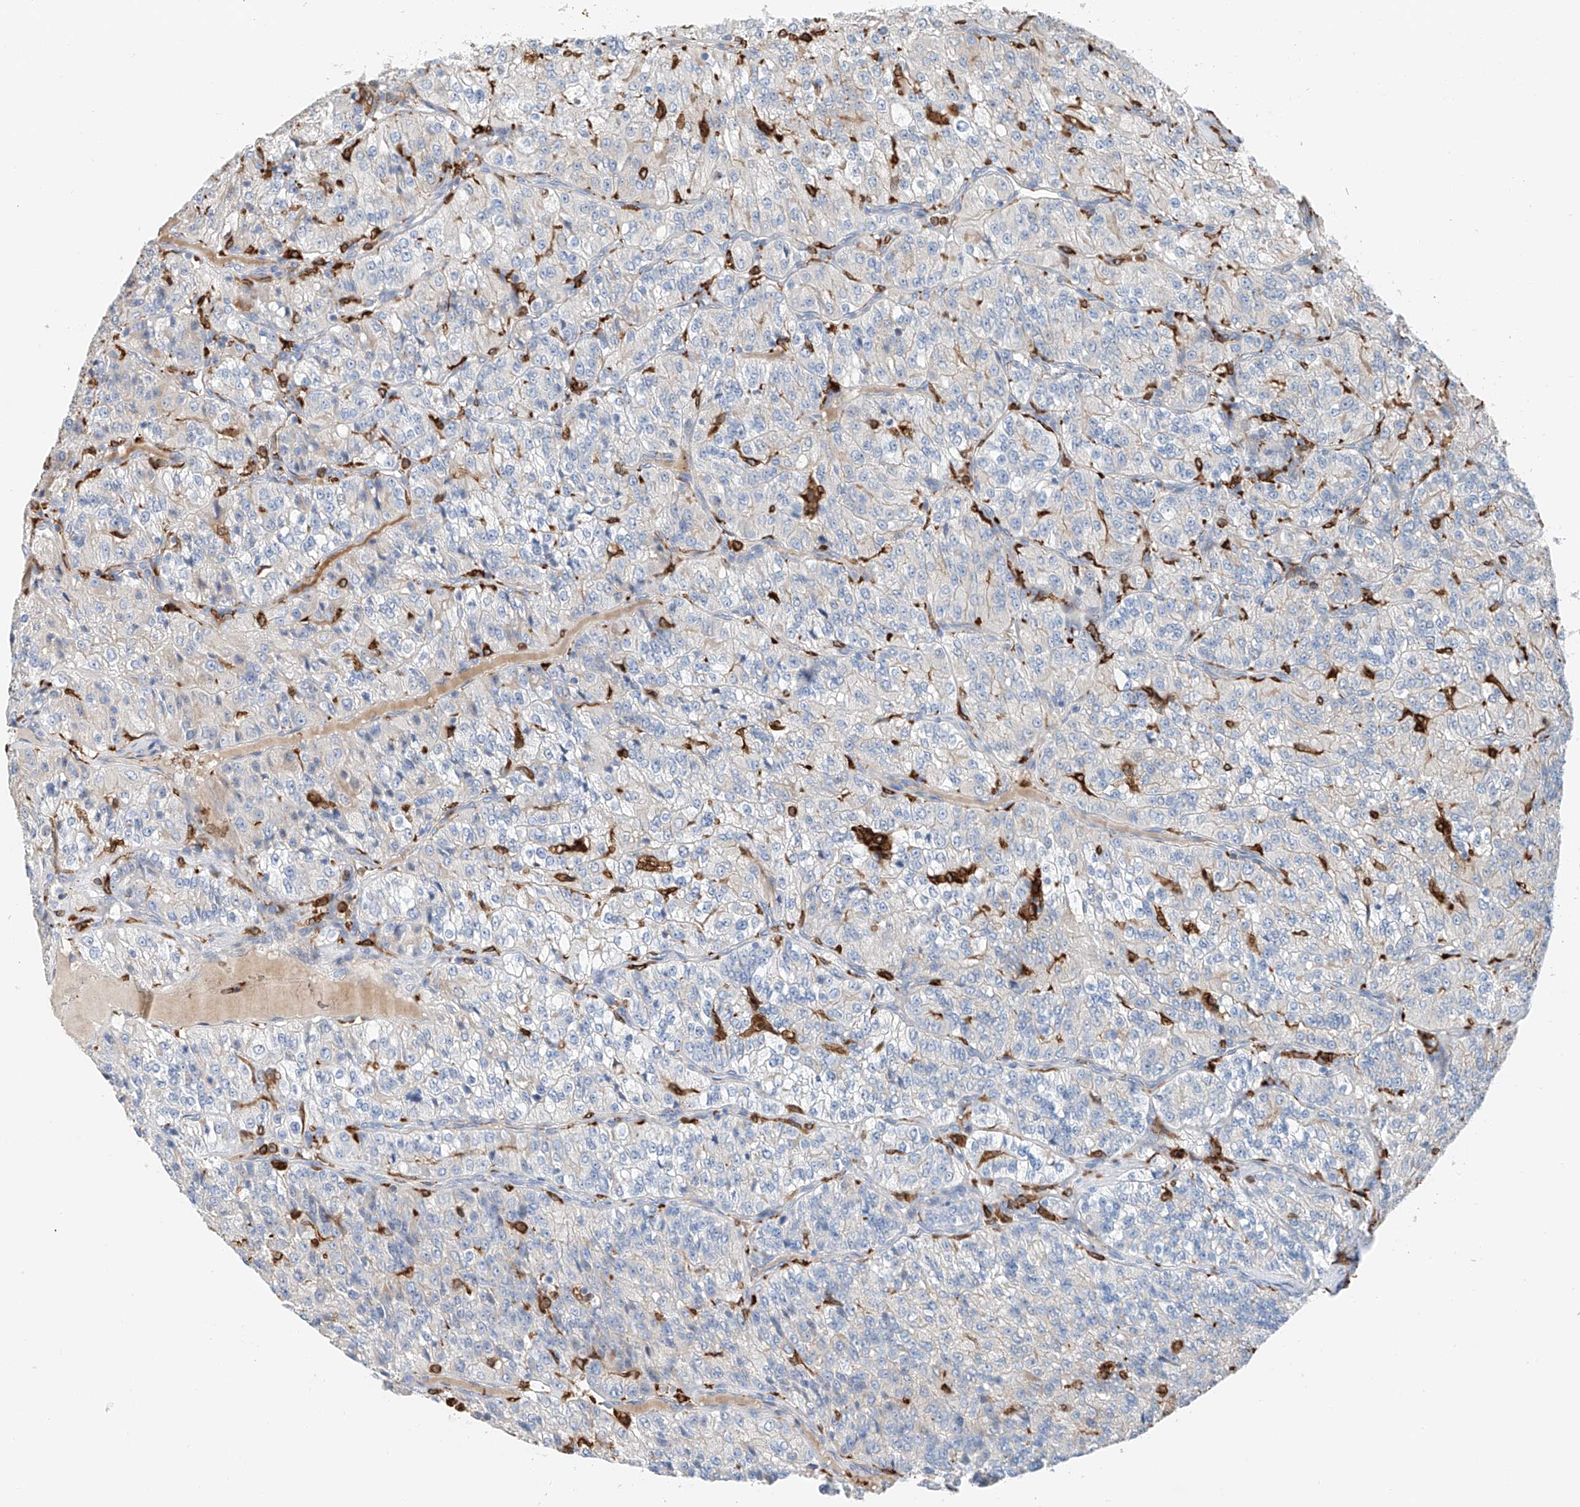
{"staining": {"intensity": "negative", "quantity": "none", "location": "none"}, "tissue": "renal cancer", "cell_type": "Tumor cells", "image_type": "cancer", "snomed": [{"axis": "morphology", "description": "Adenocarcinoma, NOS"}, {"axis": "topography", "description": "Kidney"}], "caption": "IHC of renal cancer displays no staining in tumor cells. (DAB (3,3'-diaminobenzidine) IHC, high magnification).", "gene": "TBXAS1", "patient": {"sex": "female", "age": 63}}